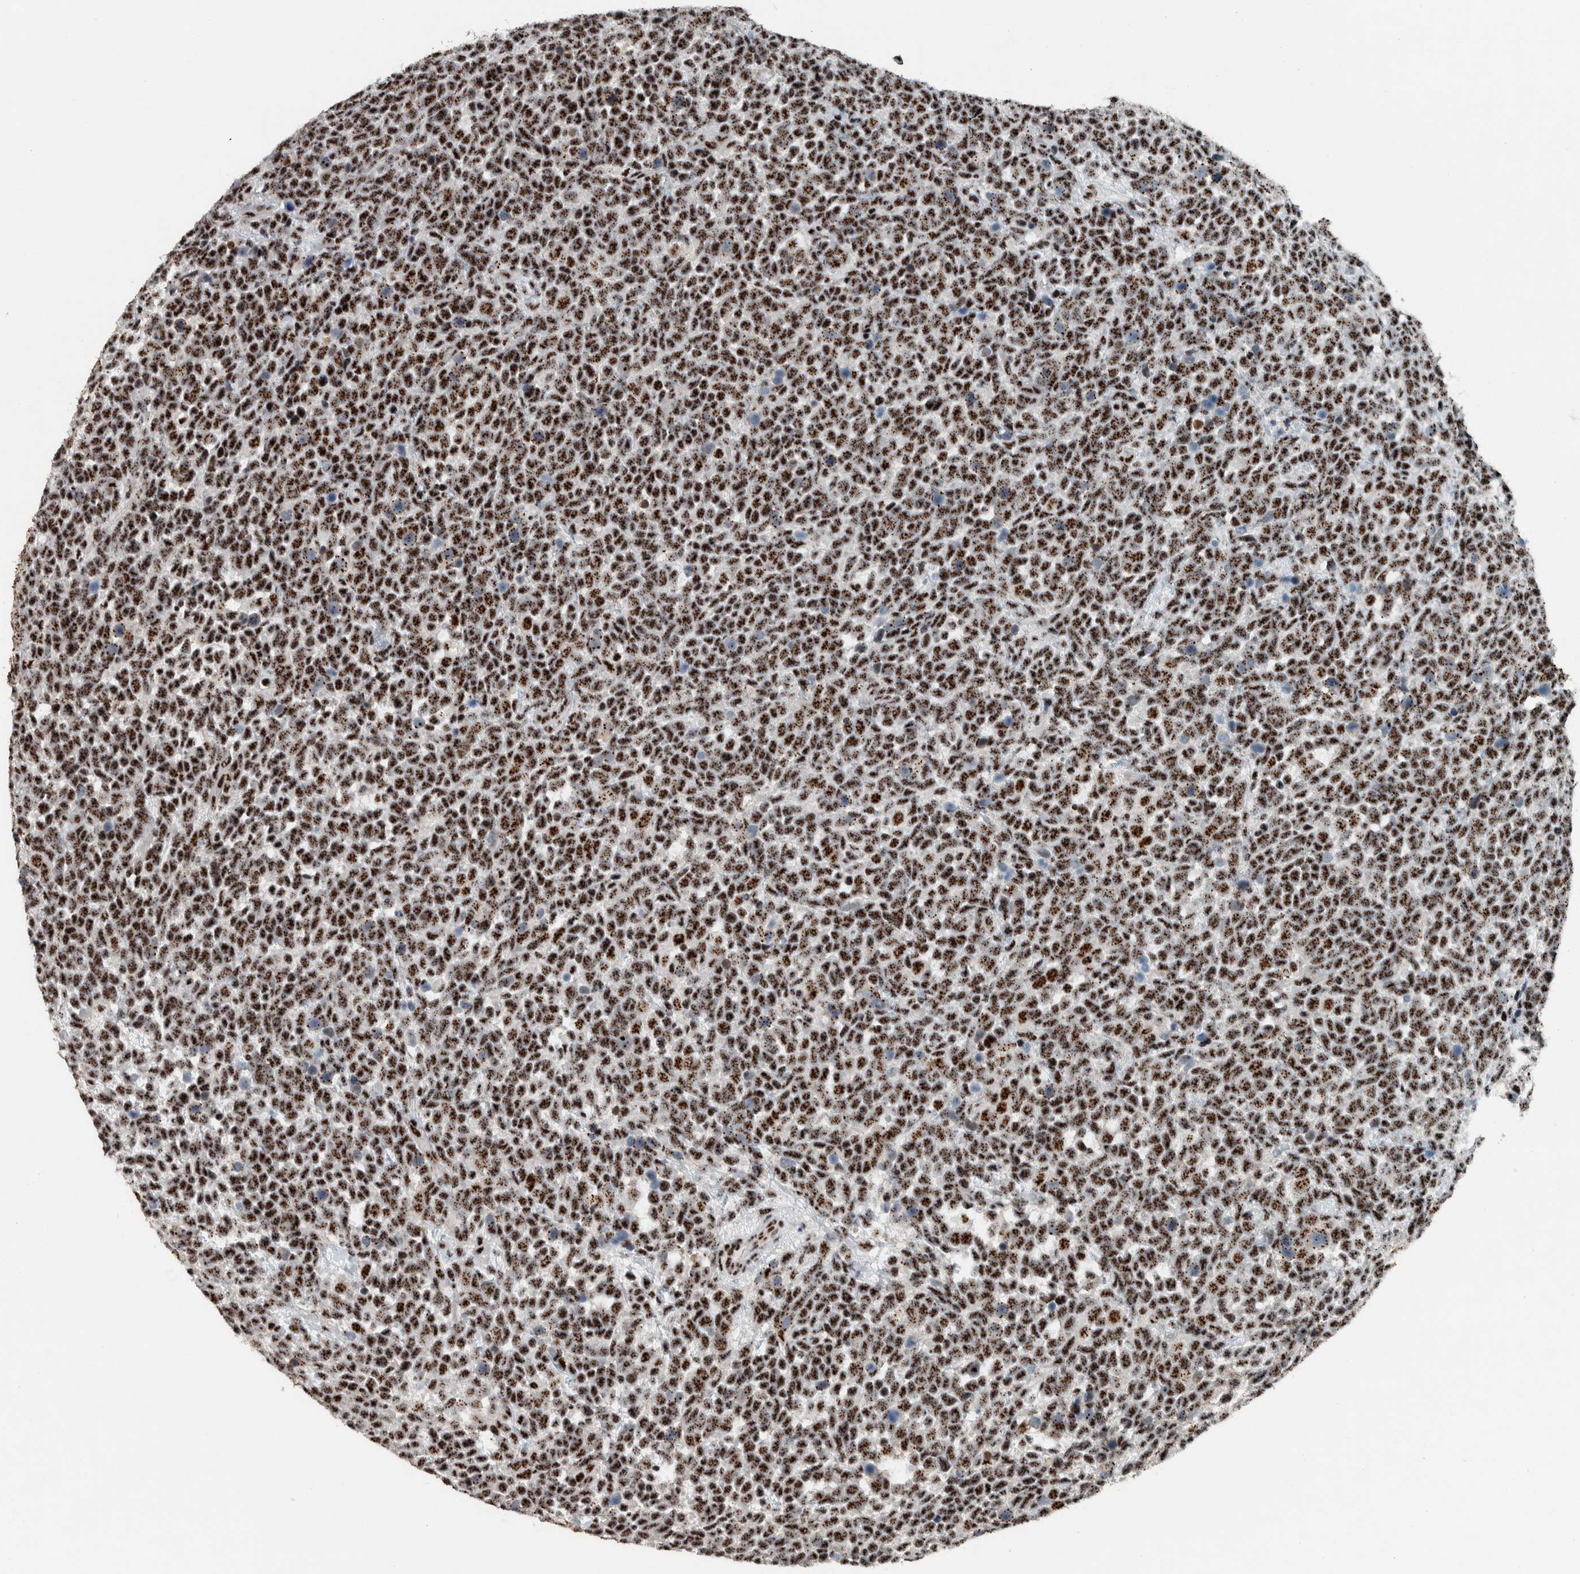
{"staining": {"intensity": "strong", "quantity": ">75%", "location": "nuclear"}, "tissue": "urothelial cancer", "cell_type": "Tumor cells", "image_type": "cancer", "snomed": [{"axis": "morphology", "description": "Urothelial carcinoma, High grade"}, {"axis": "topography", "description": "Urinary bladder"}], "caption": "Human urothelial cancer stained for a protein (brown) demonstrates strong nuclear positive staining in approximately >75% of tumor cells.", "gene": "SON", "patient": {"sex": "female", "age": 82}}